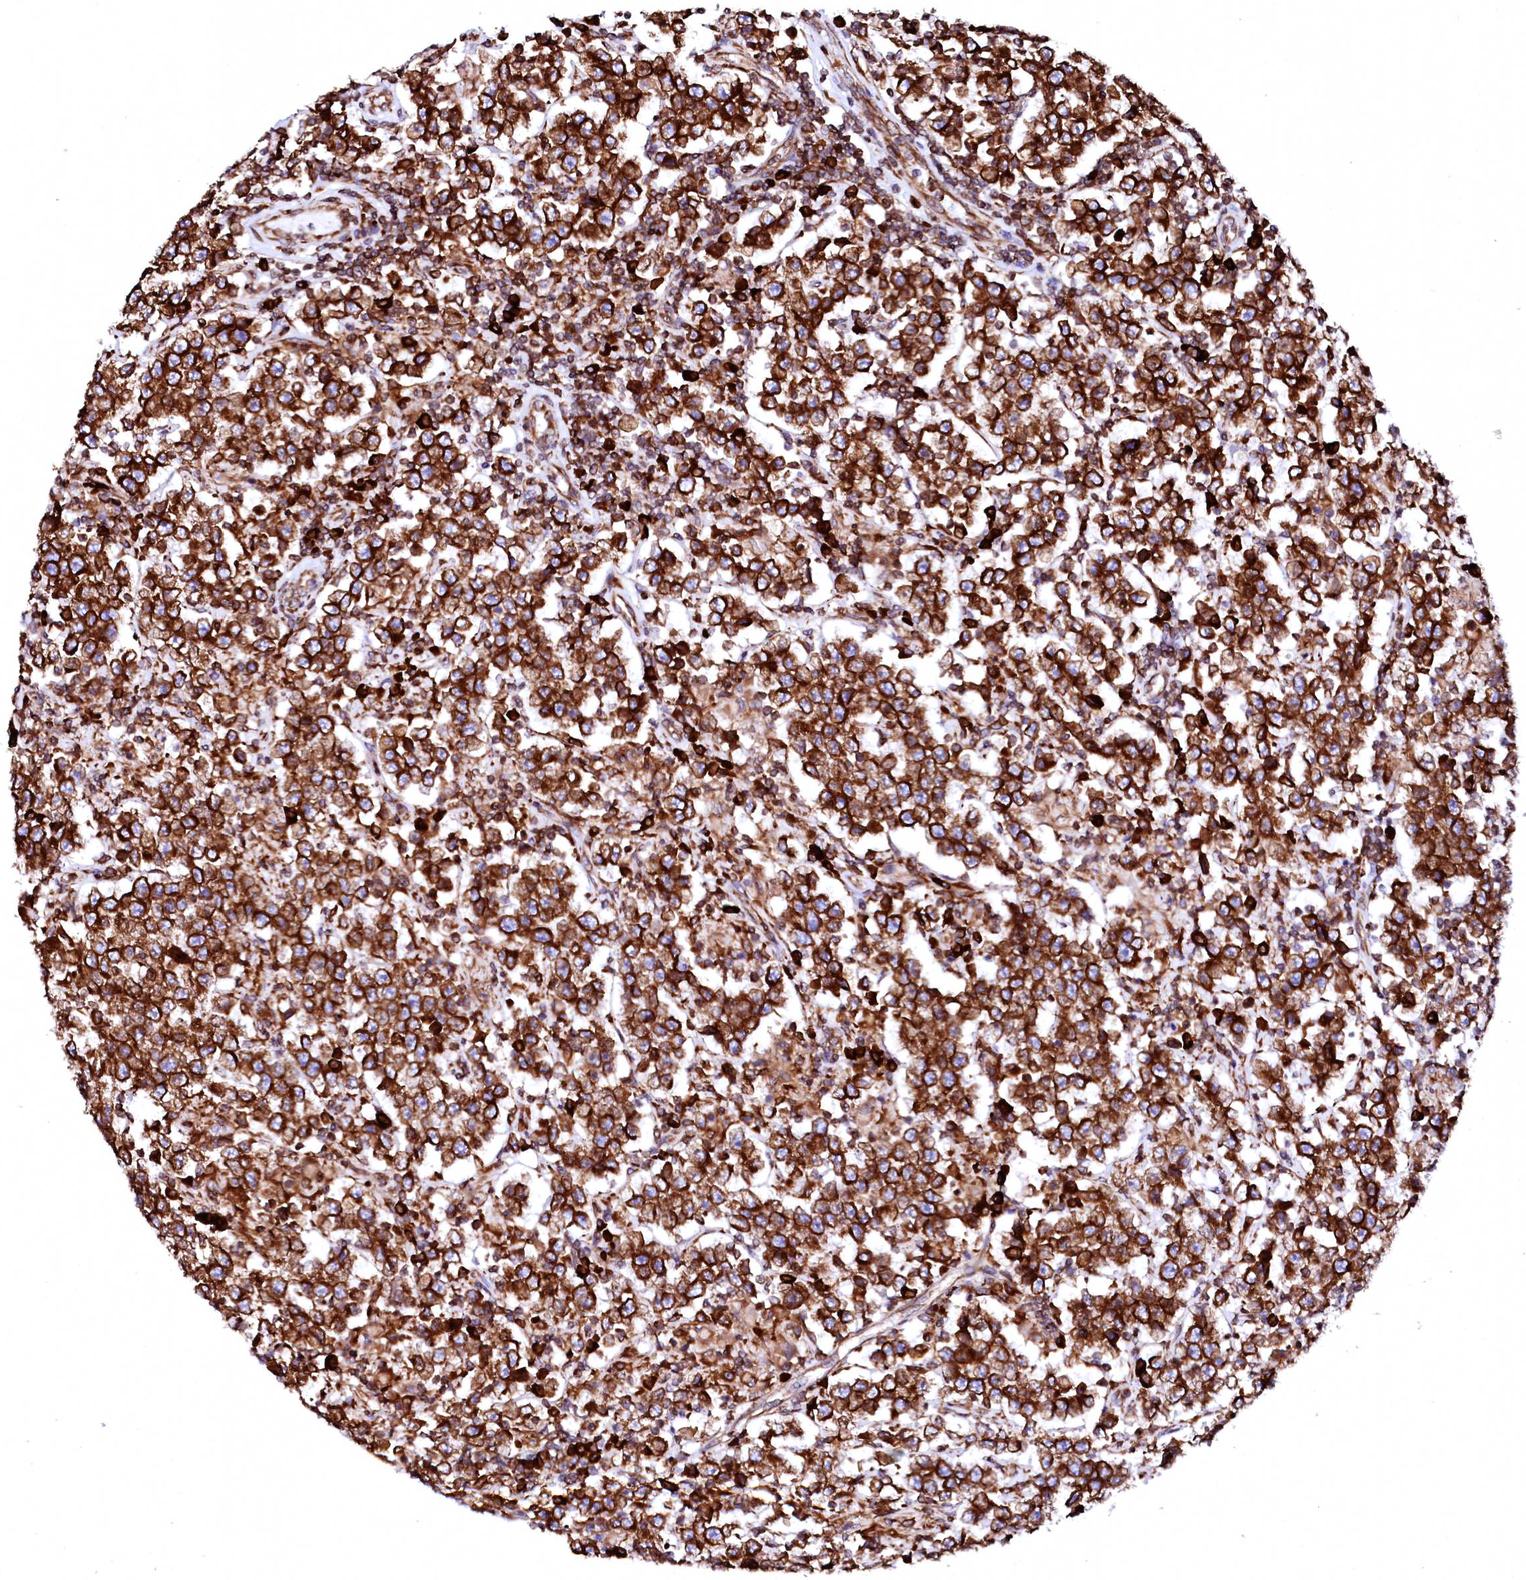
{"staining": {"intensity": "strong", "quantity": ">75%", "location": "cytoplasmic/membranous"}, "tissue": "testis cancer", "cell_type": "Tumor cells", "image_type": "cancer", "snomed": [{"axis": "morphology", "description": "Normal tissue, NOS"}, {"axis": "morphology", "description": "Urothelial carcinoma, High grade"}, {"axis": "morphology", "description": "Seminoma, NOS"}, {"axis": "morphology", "description": "Carcinoma, Embryonal, NOS"}, {"axis": "topography", "description": "Urinary bladder"}, {"axis": "topography", "description": "Testis"}], "caption": "A high amount of strong cytoplasmic/membranous staining is appreciated in approximately >75% of tumor cells in testis cancer (high-grade urothelial carcinoma) tissue.", "gene": "DERL1", "patient": {"sex": "male", "age": 41}}